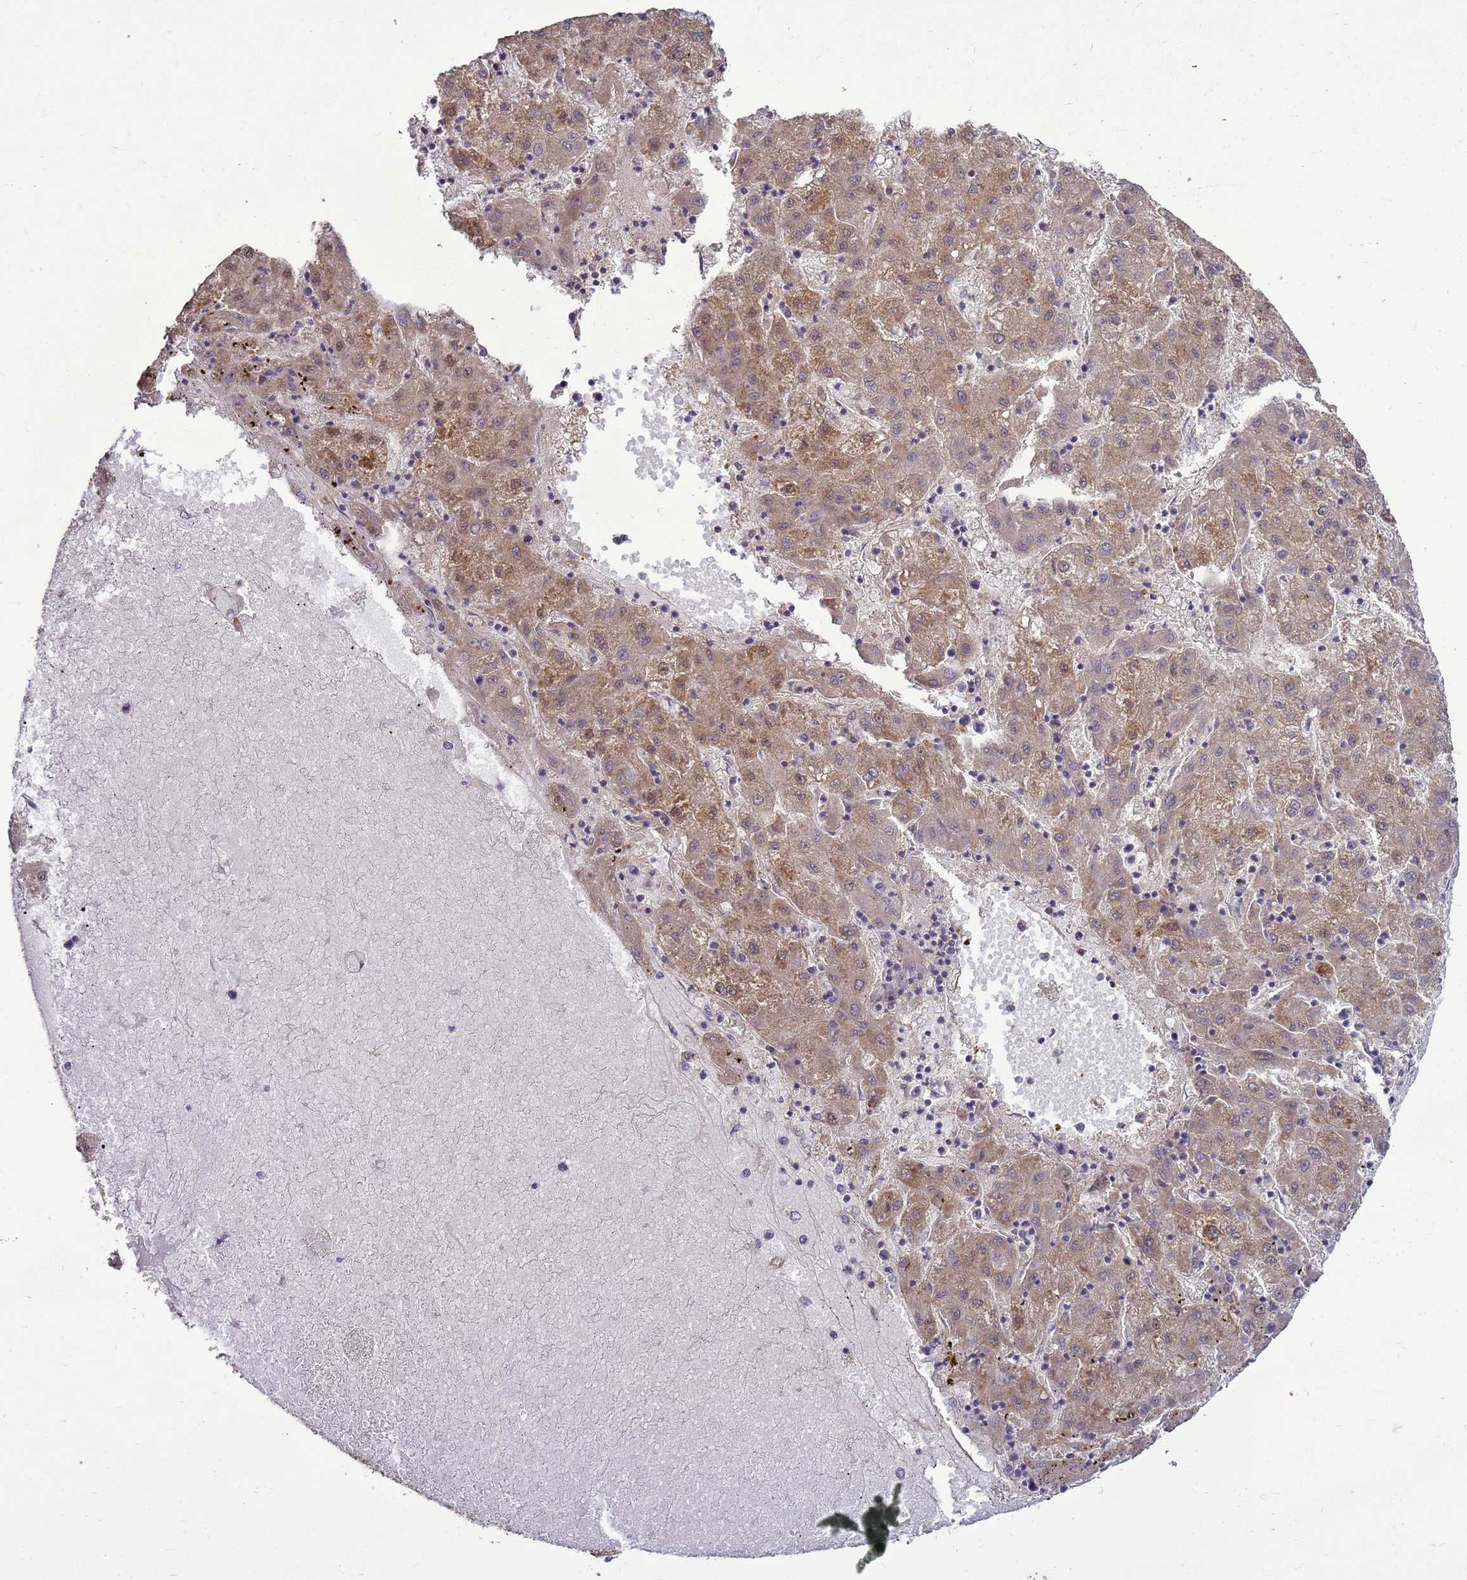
{"staining": {"intensity": "moderate", "quantity": ">75%", "location": "cytoplasmic/membranous,nuclear"}, "tissue": "liver cancer", "cell_type": "Tumor cells", "image_type": "cancer", "snomed": [{"axis": "morphology", "description": "Carcinoma, Hepatocellular, NOS"}, {"axis": "topography", "description": "Liver"}], "caption": "Approximately >75% of tumor cells in human liver cancer demonstrate moderate cytoplasmic/membranous and nuclear protein staining as visualized by brown immunohistochemical staining.", "gene": "CRBN", "patient": {"sex": "male", "age": 72}}